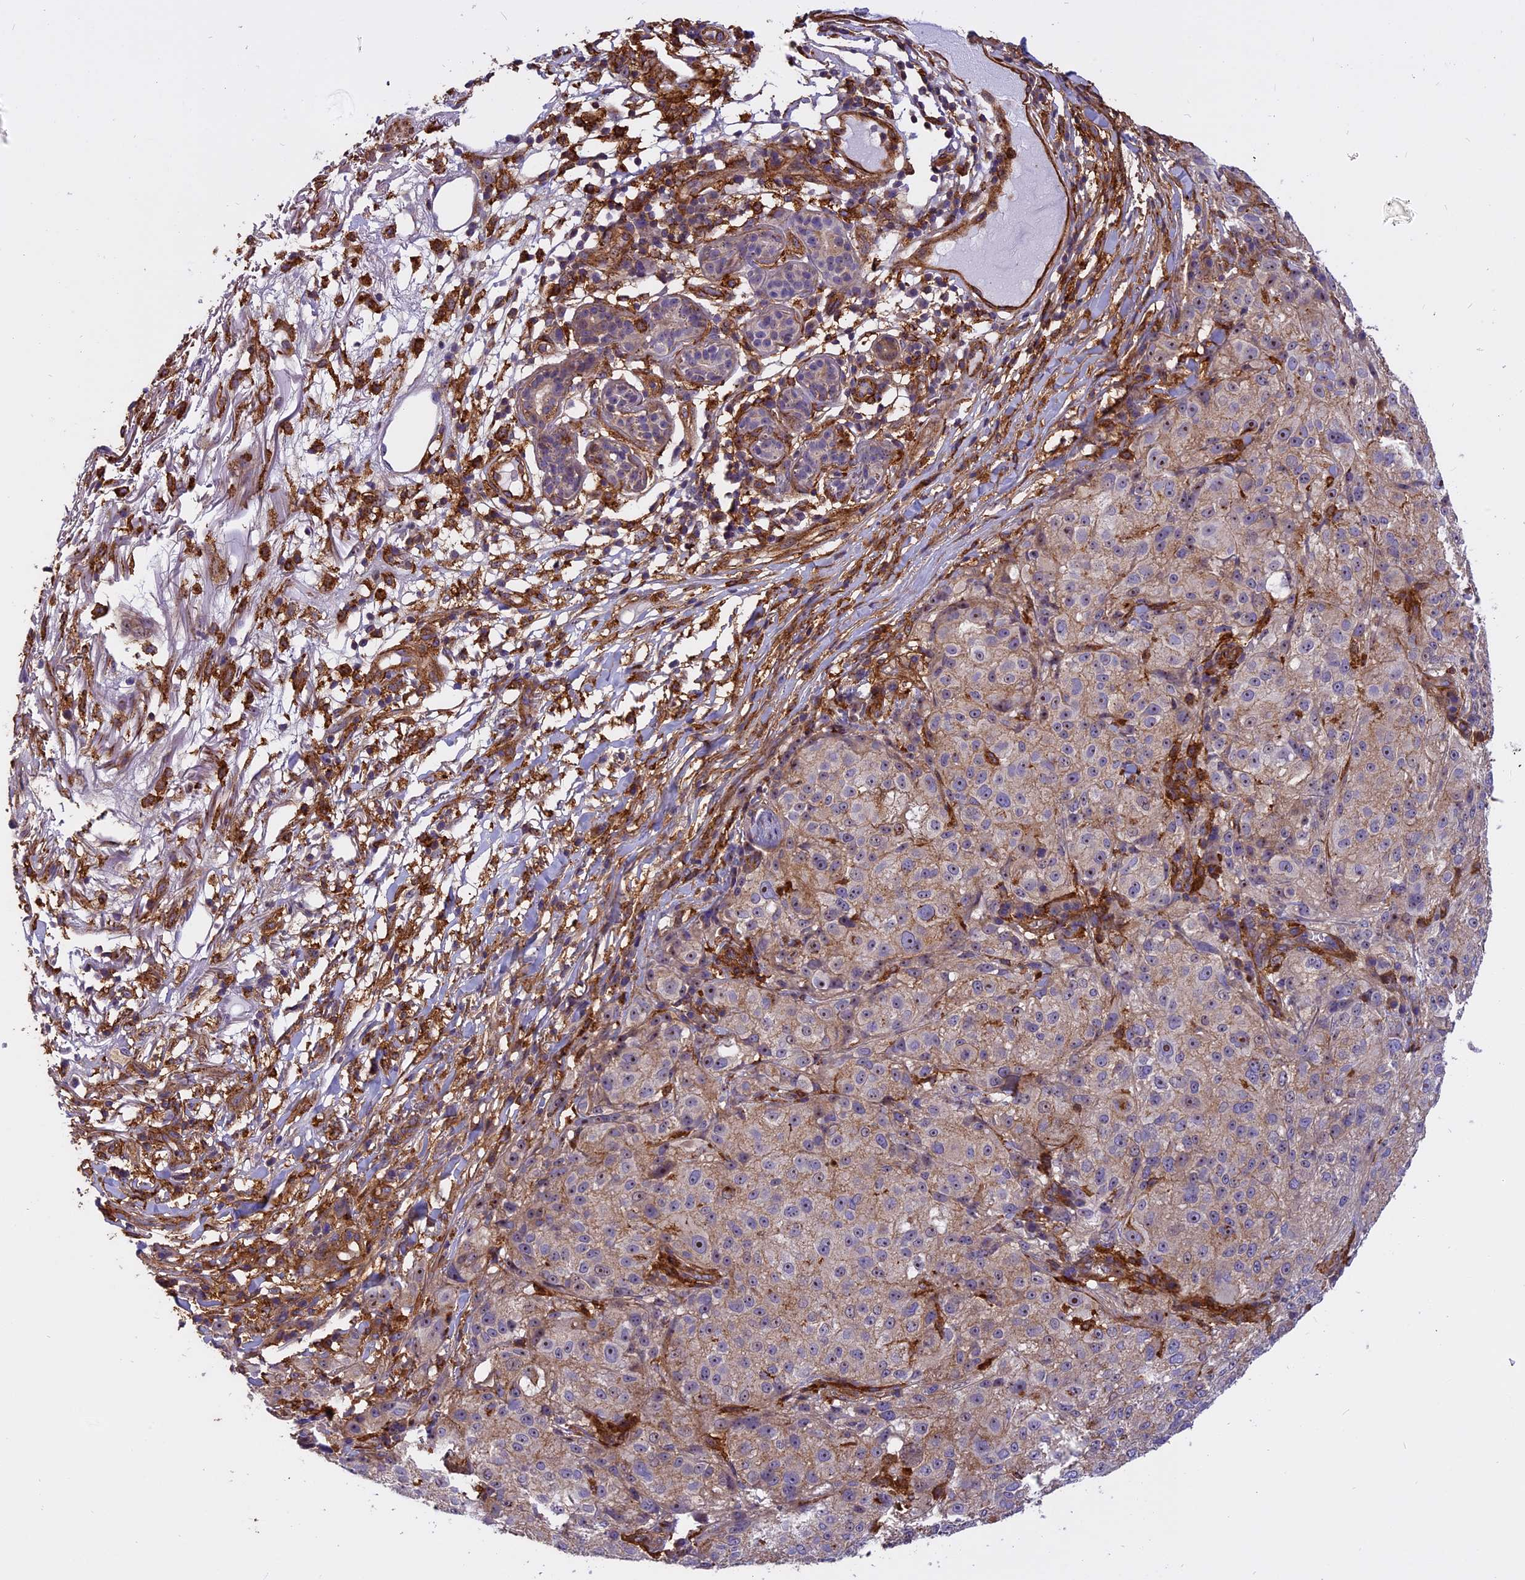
{"staining": {"intensity": "weak", "quantity": "25%-75%", "location": "cytoplasmic/membranous,nuclear"}, "tissue": "melanoma", "cell_type": "Tumor cells", "image_type": "cancer", "snomed": [{"axis": "morphology", "description": "Necrosis, NOS"}, {"axis": "morphology", "description": "Malignant melanoma, NOS"}, {"axis": "topography", "description": "Skin"}], "caption": "Tumor cells demonstrate low levels of weak cytoplasmic/membranous and nuclear staining in approximately 25%-75% of cells in malignant melanoma. Nuclei are stained in blue.", "gene": "EHBP1L1", "patient": {"sex": "female", "age": 87}}